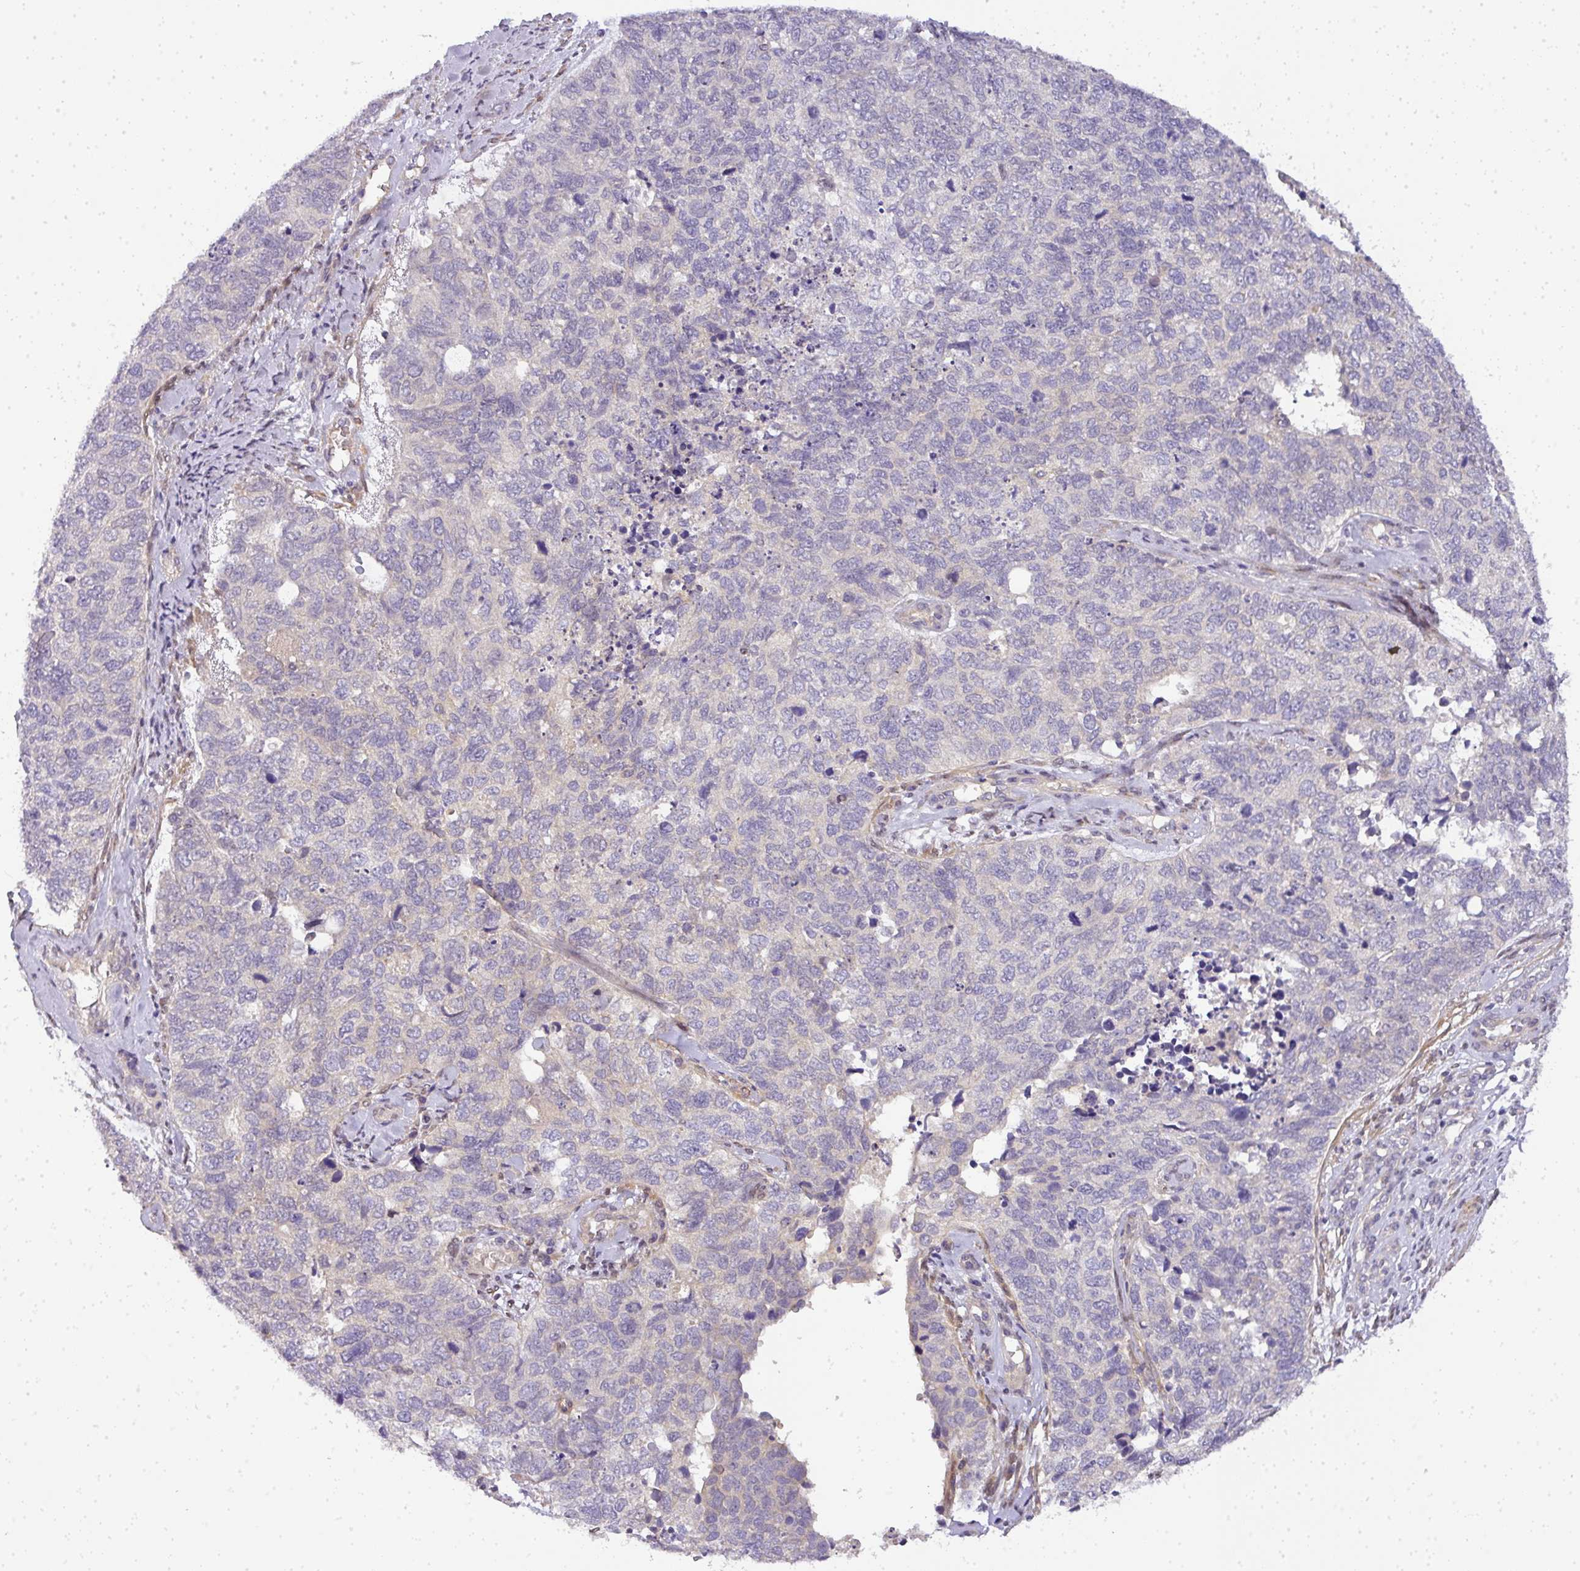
{"staining": {"intensity": "negative", "quantity": "none", "location": "none"}, "tissue": "cervical cancer", "cell_type": "Tumor cells", "image_type": "cancer", "snomed": [{"axis": "morphology", "description": "Squamous cell carcinoma, NOS"}, {"axis": "topography", "description": "Cervix"}], "caption": "This is an immunohistochemistry image of human cervical cancer (squamous cell carcinoma). There is no positivity in tumor cells.", "gene": "ADH5", "patient": {"sex": "female", "age": 63}}